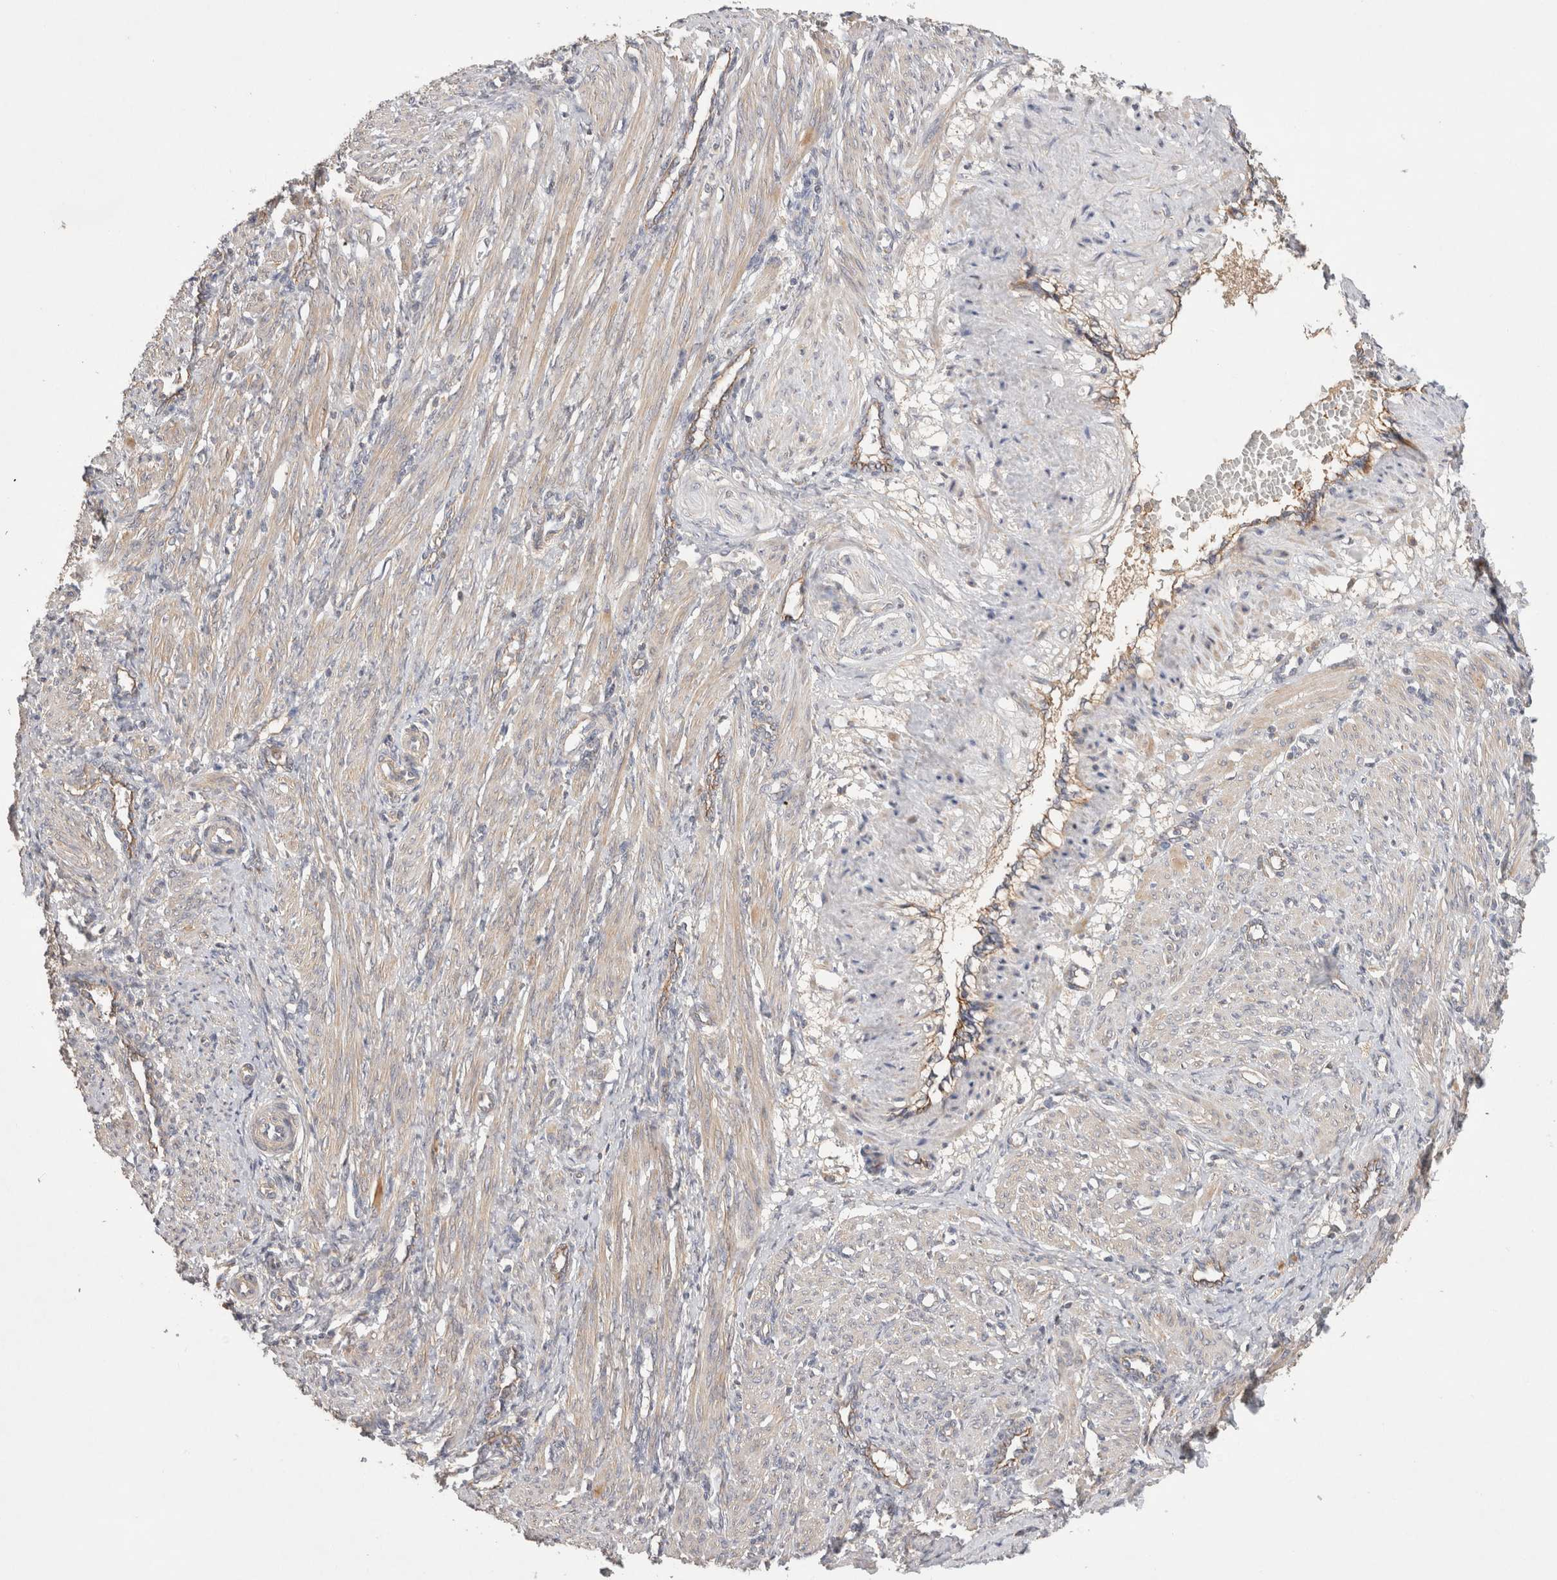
{"staining": {"intensity": "weak", "quantity": "<25%", "location": "cytoplasmic/membranous"}, "tissue": "smooth muscle", "cell_type": "Smooth muscle cells", "image_type": "normal", "snomed": [{"axis": "morphology", "description": "Normal tissue, NOS"}, {"axis": "topography", "description": "Endometrium"}], "caption": "This photomicrograph is of benign smooth muscle stained with immunohistochemistry to label a protein in brown with the nuclei are counter-stained blue. There is no staining in smooth muscle cells. (IHC, brightfield microscopy, high magnification).", "gene": "C8orf44", "patient": {"sex": "female", "age": 33}}